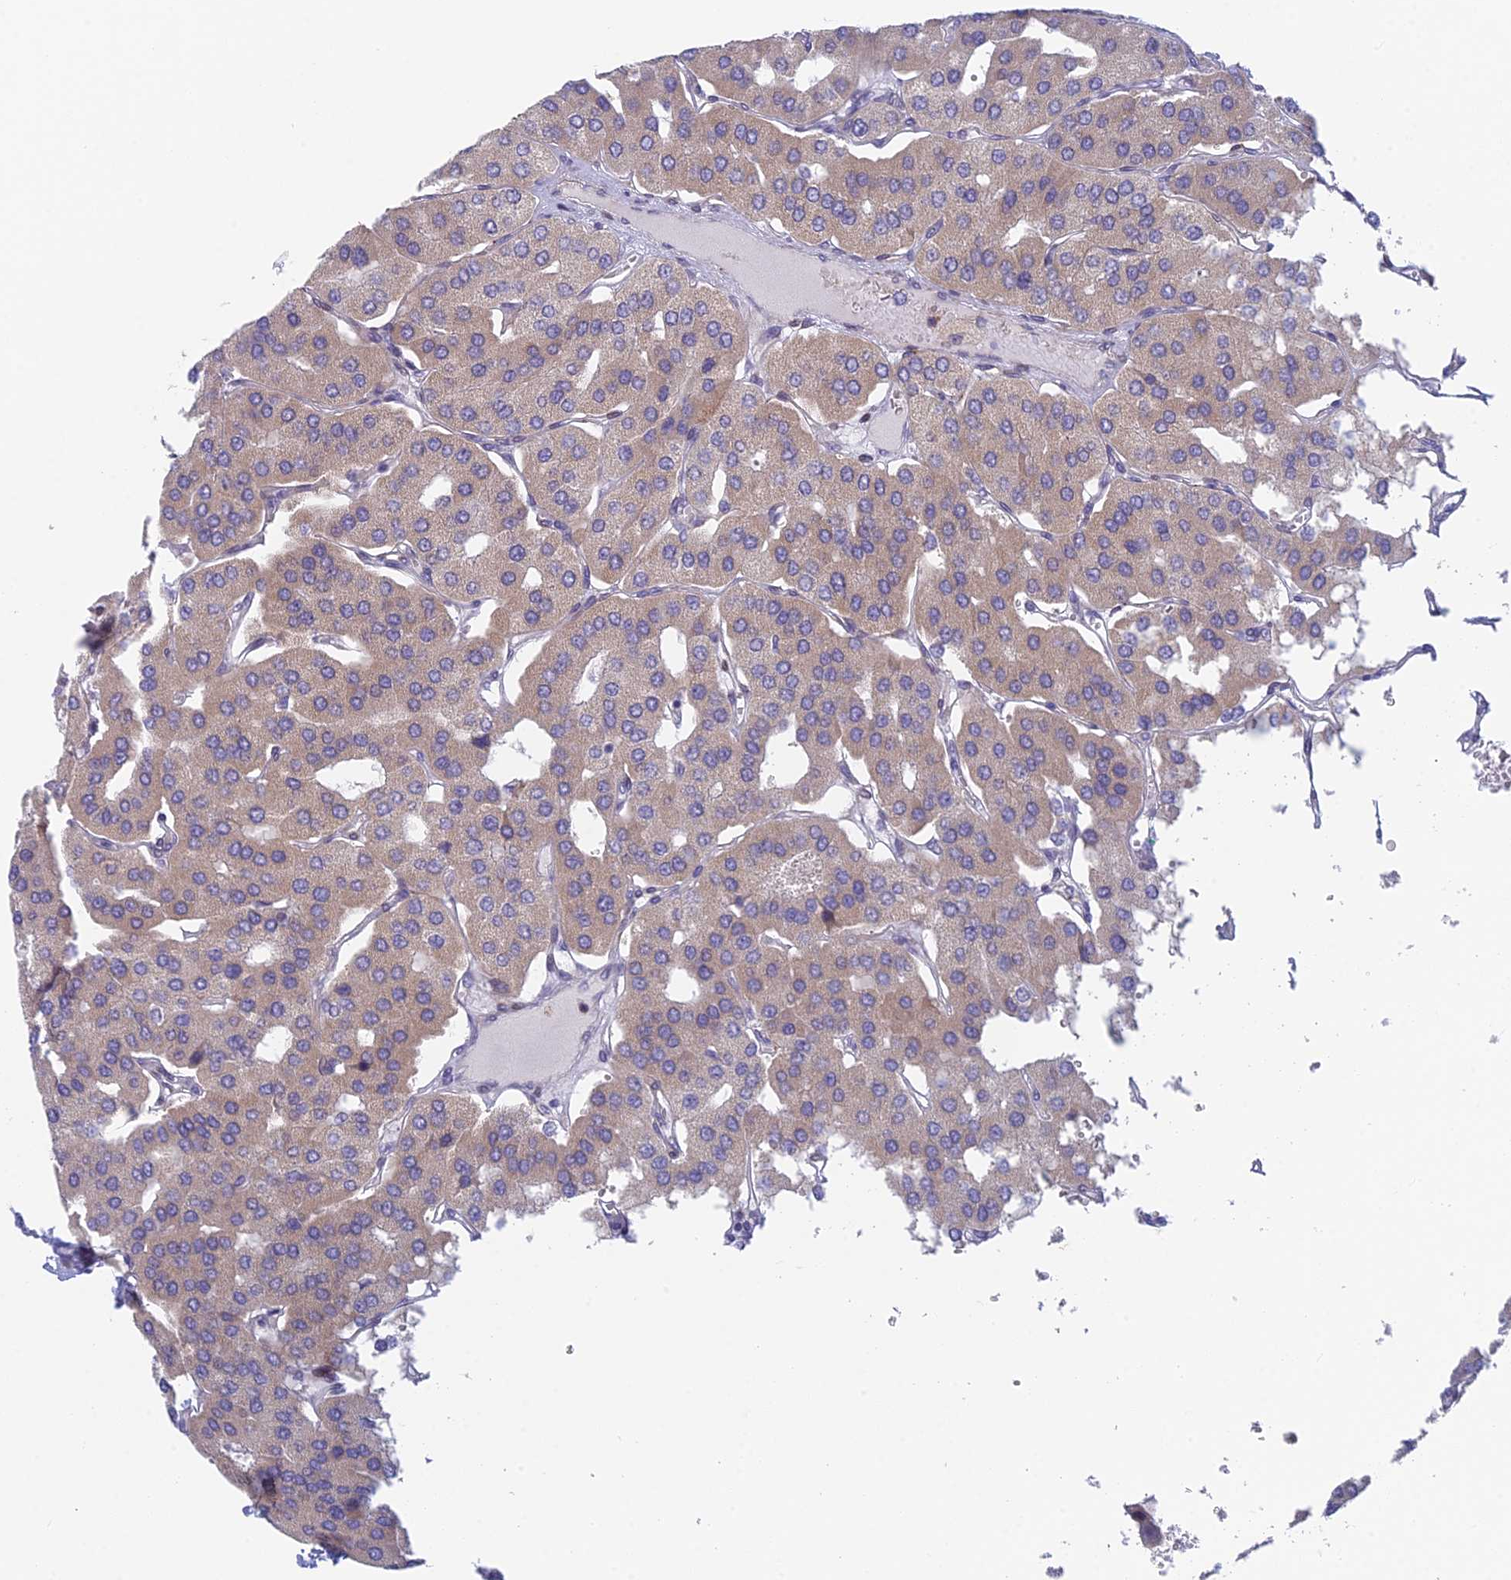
{"staining": {"intensity": "weak", "quantity": "<25%", "location": "cytoplasmic/membranous"}, "tissue": "parathyroid gland", "cell_type": "Glandular cells", "image_type": "normal", "snomed": [{"axis": "morphology", "description": "Normal tissue, NOS"}, {"axis": "morphology", "description": "Adenoma, NOS"}, {"axis": "topography", "description": "Parathyroid gland"}], "caption": "A high-resolution histopathology image shows IHC staining of normal parathyroid gland, which exhibits no significant expression in glandular cells.", "gene": "PPP1R26", "patient": {"sex": "female", "age": 86}}